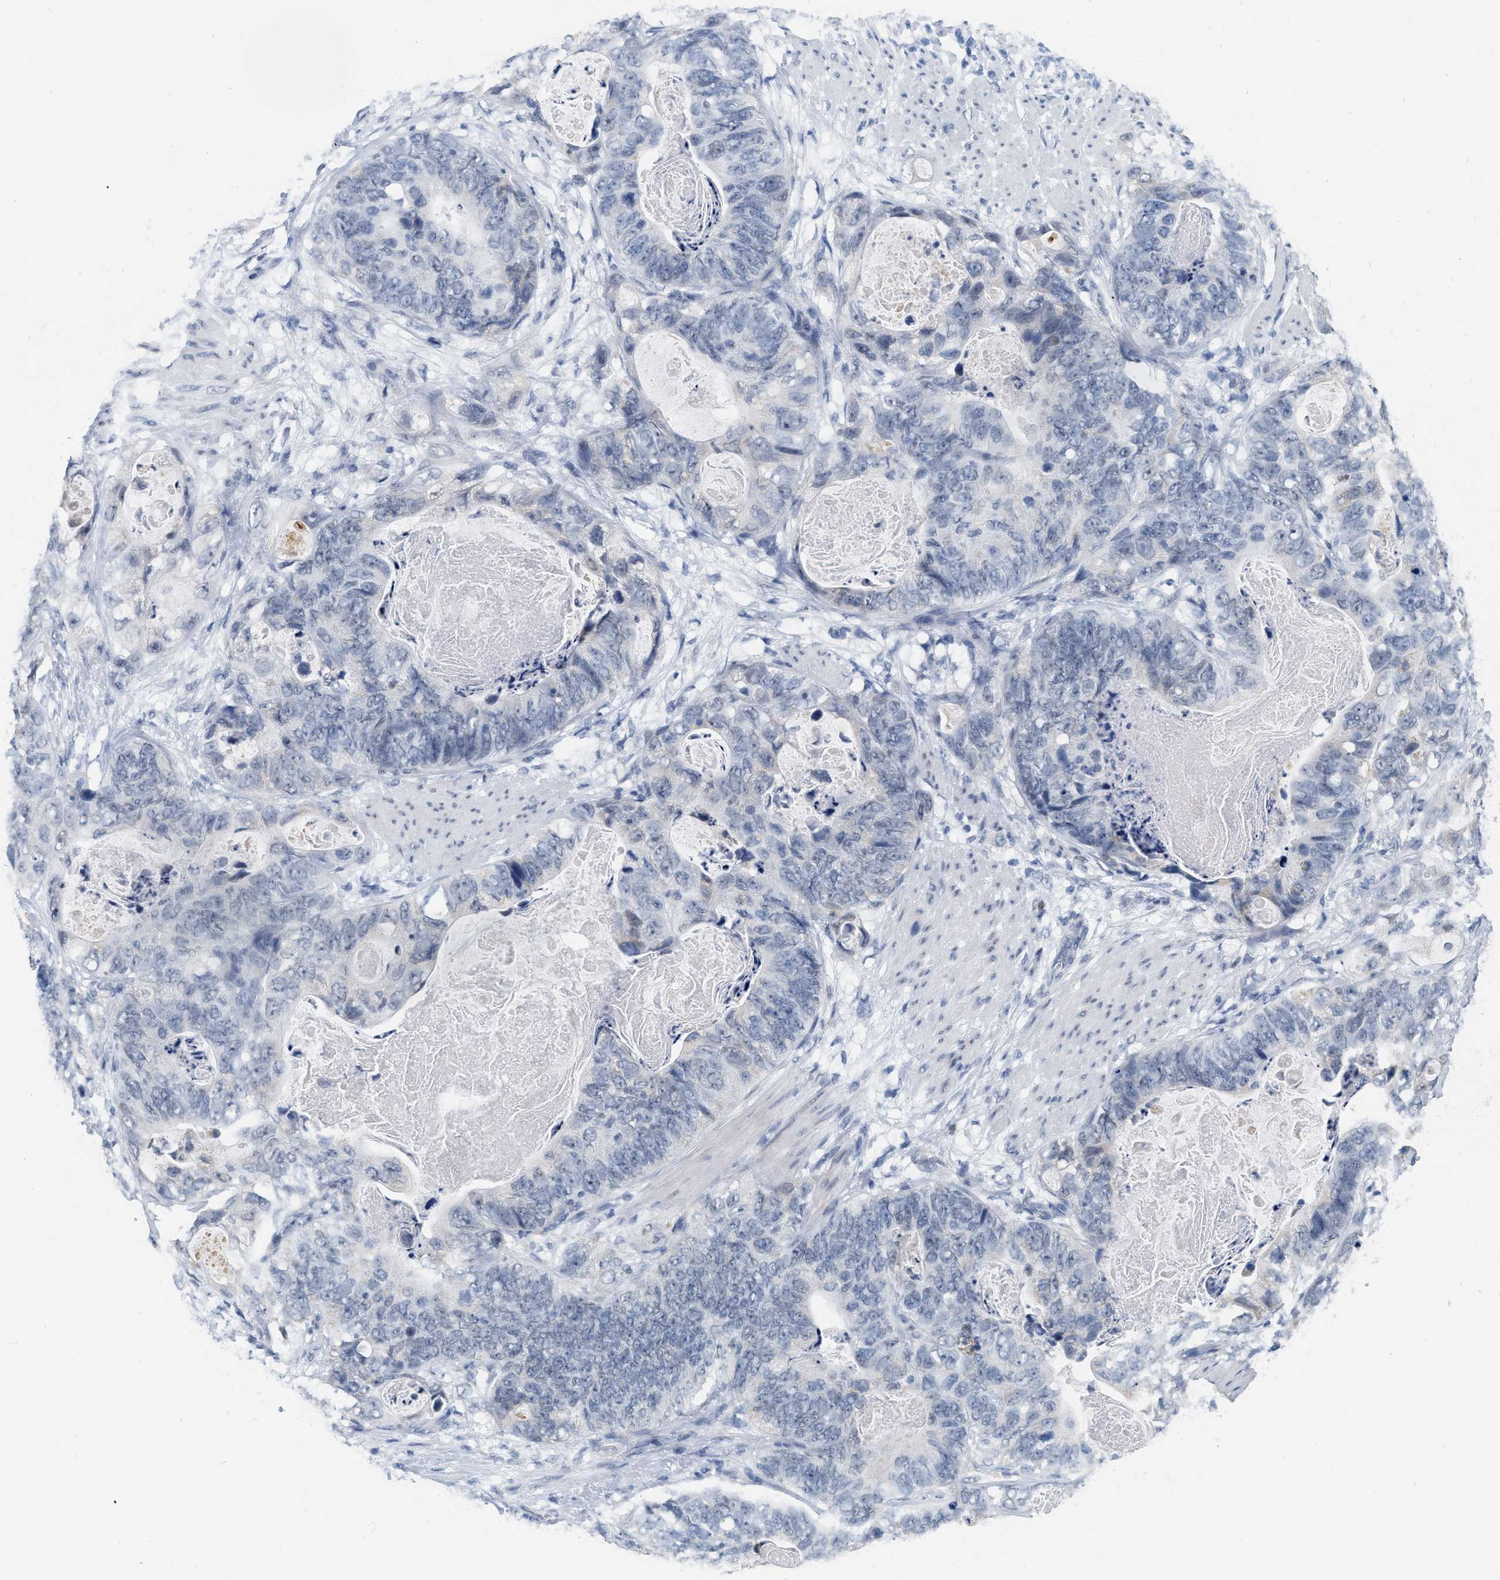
{"staining": {"intensity": "negative", "quantity": "none", "location": "none"}, "tissue": "stomach cancer", "cell_type": "Tumor cells", "image_type": "cancer", "snomed": [{"axis": "morphology", "description": "Adenocarcinoma, NOS"}, {"axis": "topography", "description": "Stomach"}], "caption": "Stomach adenocarcinoma was stained to show a protein in brown. There is no significant staining in tumor cells. The staining is performed using DAB brown chromogen with nuclei counter-stained in using hematoxylin.", "gene": "XIRP1", "patient": {"sex": "female", "age": 89}}